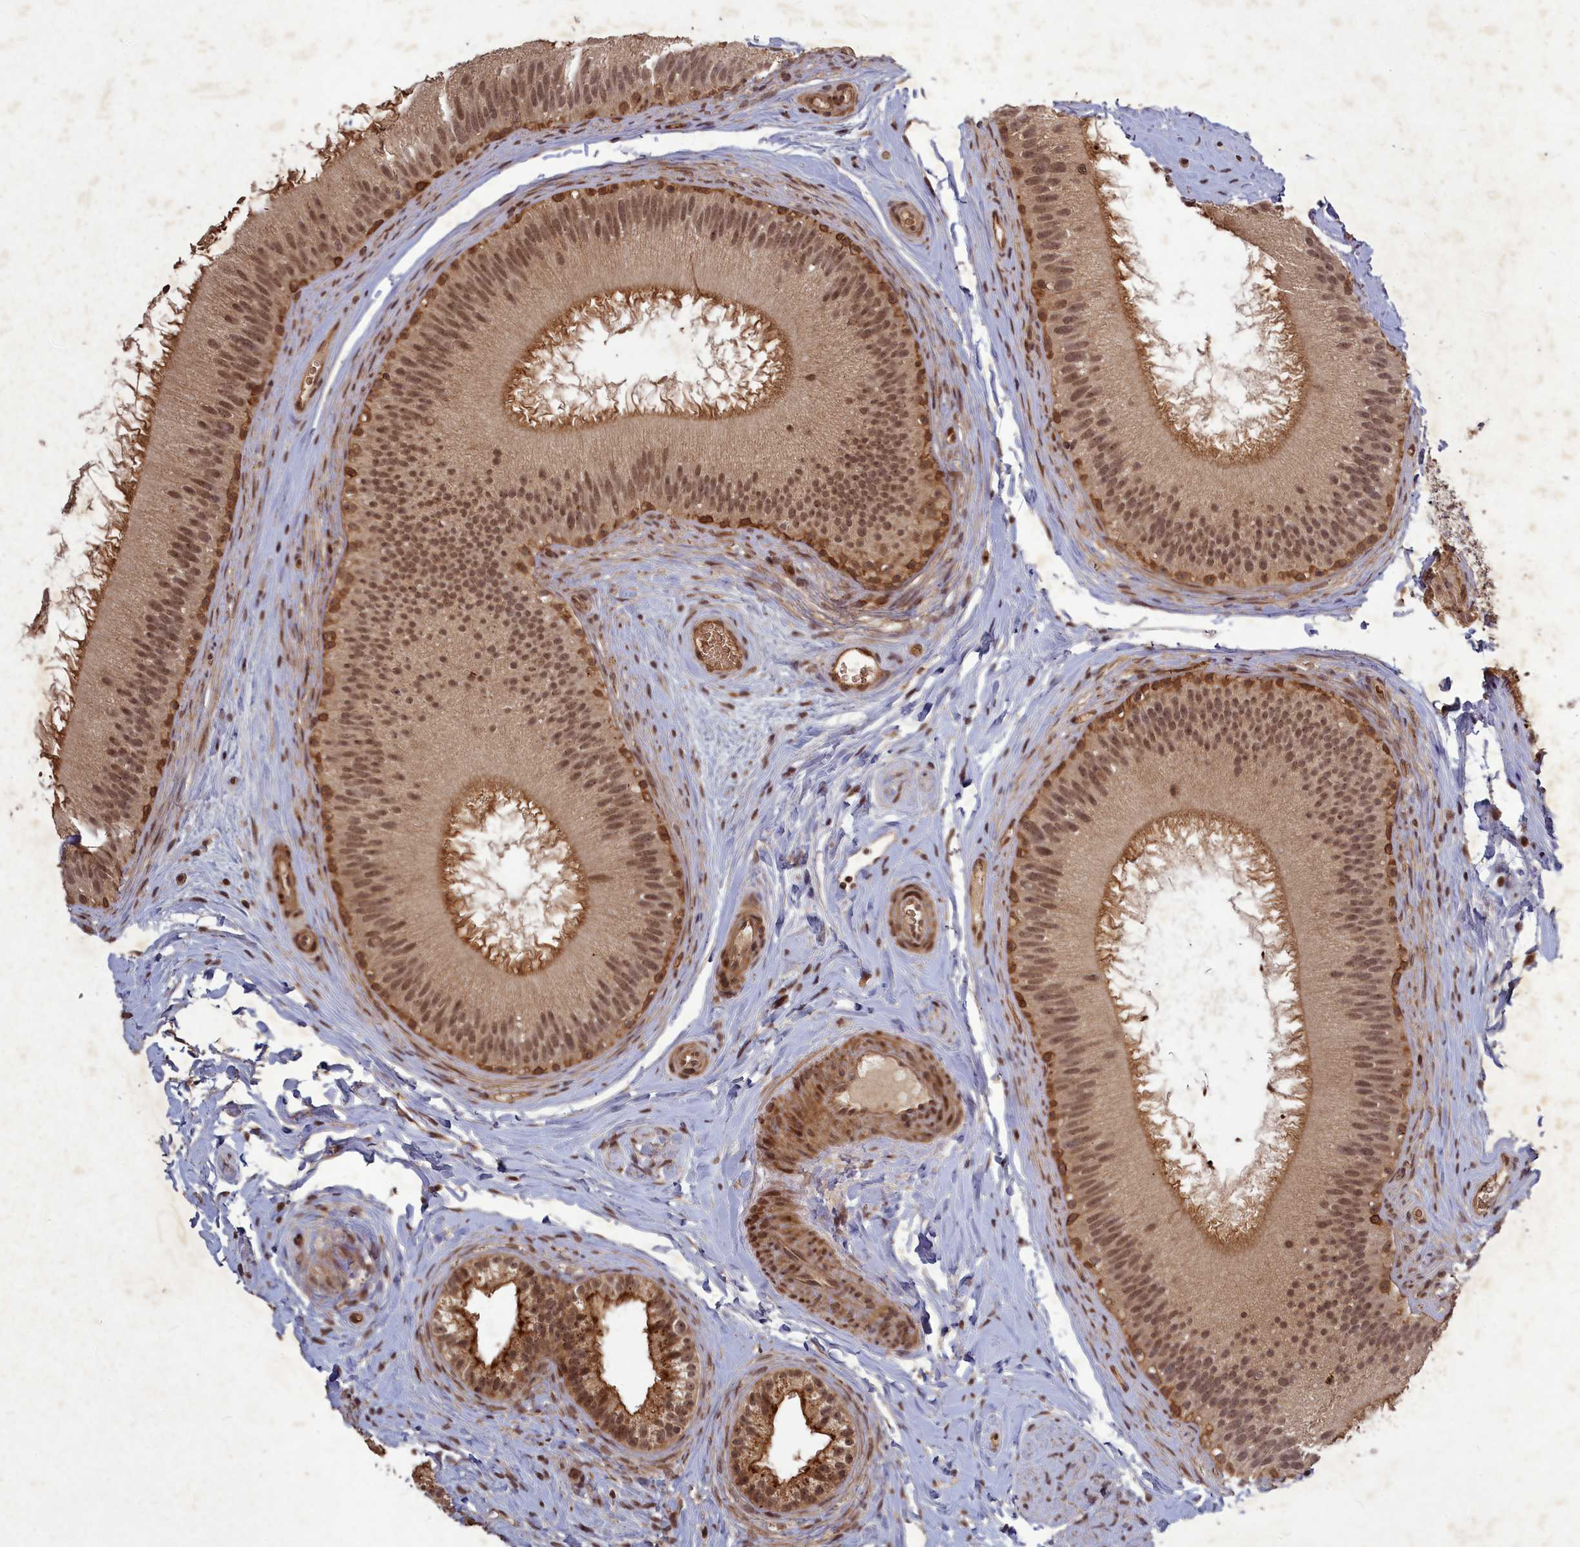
{"staining": {"intensity": "moderate", "quantity": ">75%", "location": "cytoplasmic/membranous,nuclear"}, "tissue": "epididymis", "cell_type": "Glandular cells", "image_type": "normal", "snomed": [{"axis": "morphology", "description": "Normal tissue, NOS"}, {"axis": "topography", "description": "Epididymis"}], "caption": "This micrograph exhibits immunohistochemistry (IHC) staining of normal epididymis, with medium moderate cytoplasmic/membranous,nuclear staining in approximately >75% of glandular cells.", "gene": "SRMS", "patient": {"sex": "male", "age": 45}}